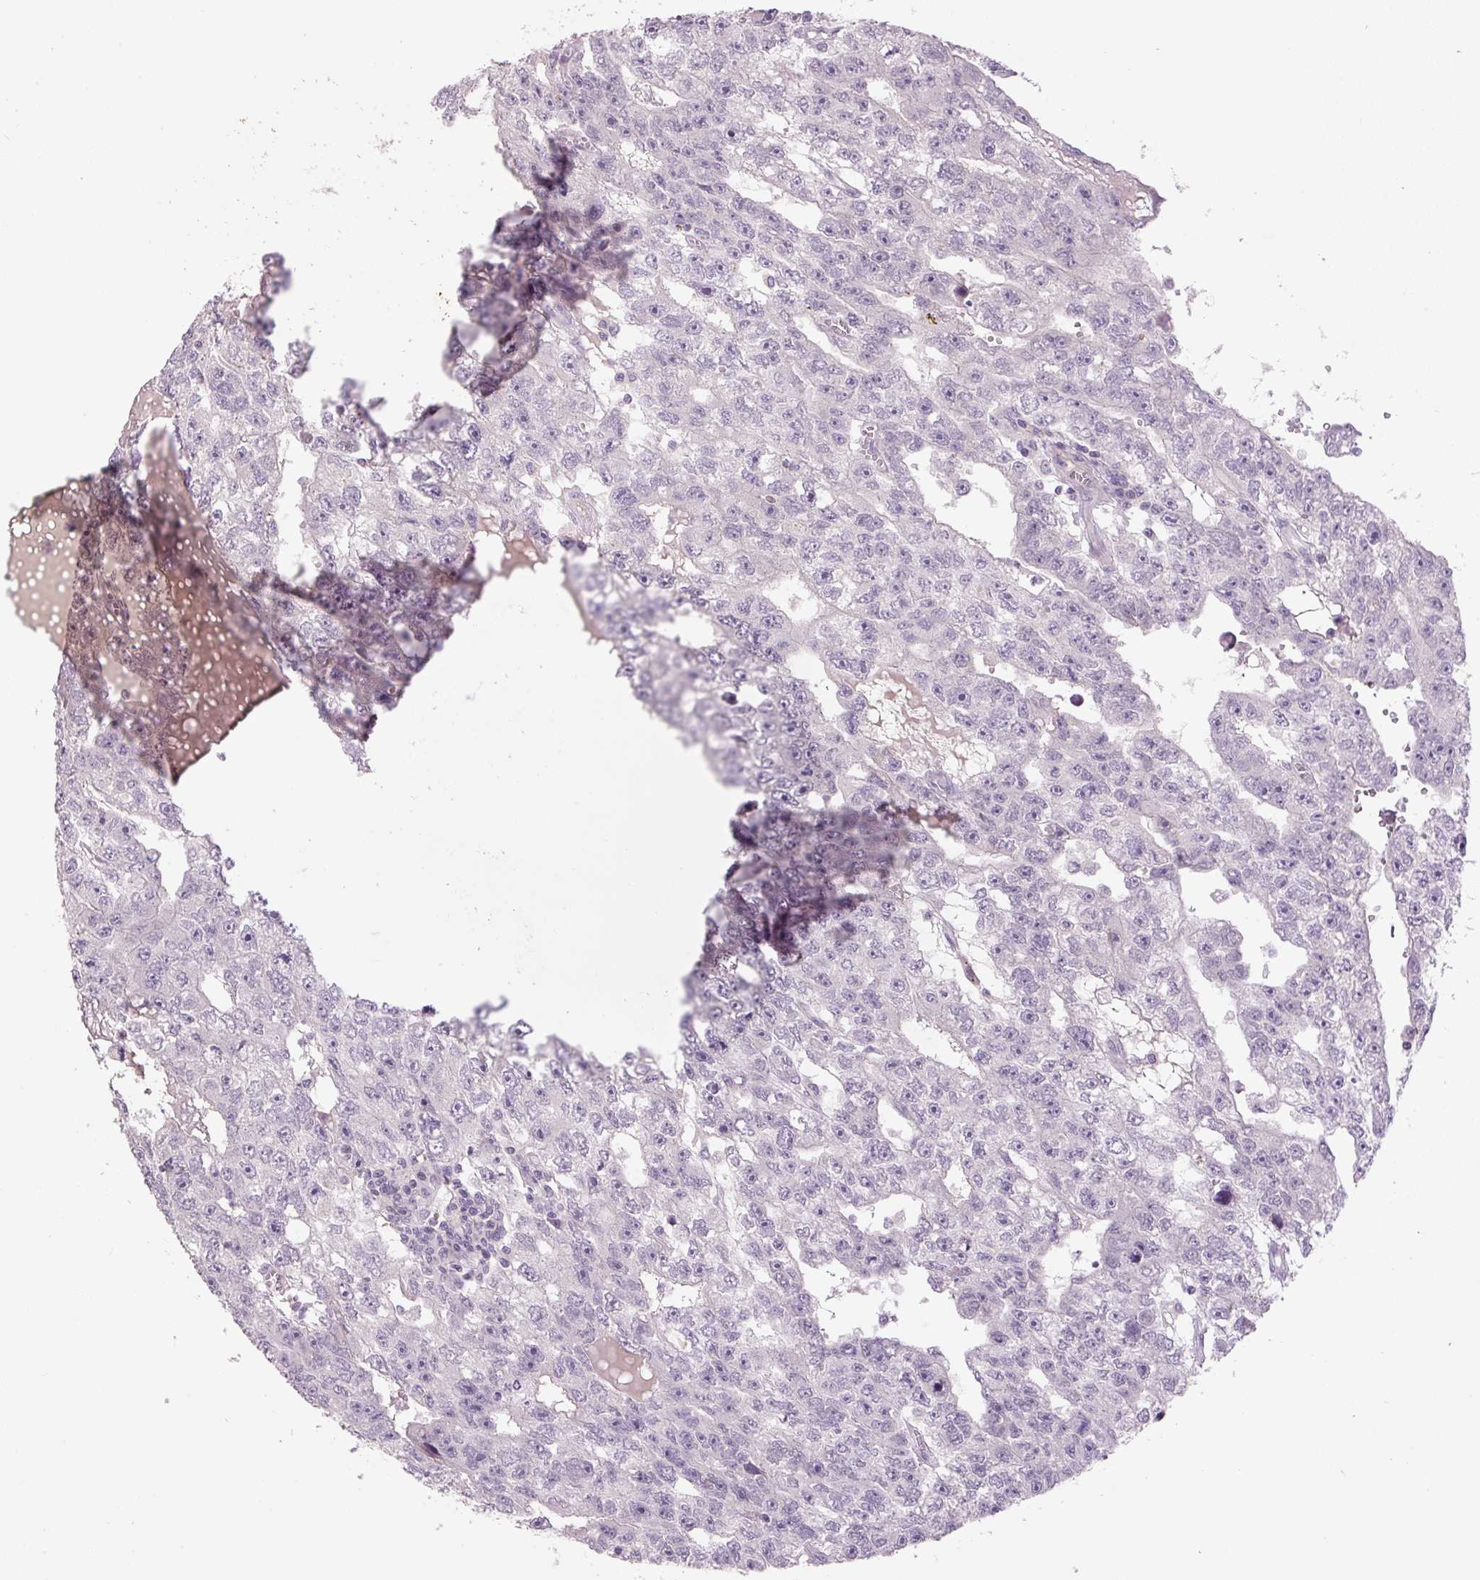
{"staining": {"intensity": "negative", "quantity": "none", "location": "none"}, "tissue": "testis cancer", "cell_type": "Tumor cells", "image_type": "cancer", "snomed": [{"axis": "morphology", "description": "Carcinoma, Embryonal, NOS"}, {"axis": "topography", "description": "Testis"}], "caption": "This image is of testis cancer (embryonal carcinoma) stained with IHC to label a protein in brown with the nuclei are counter-stained blue. There is no positivity in tumor cells.", "gene": "TMEM100", "patient": {"sex": "male", "age": 20}}